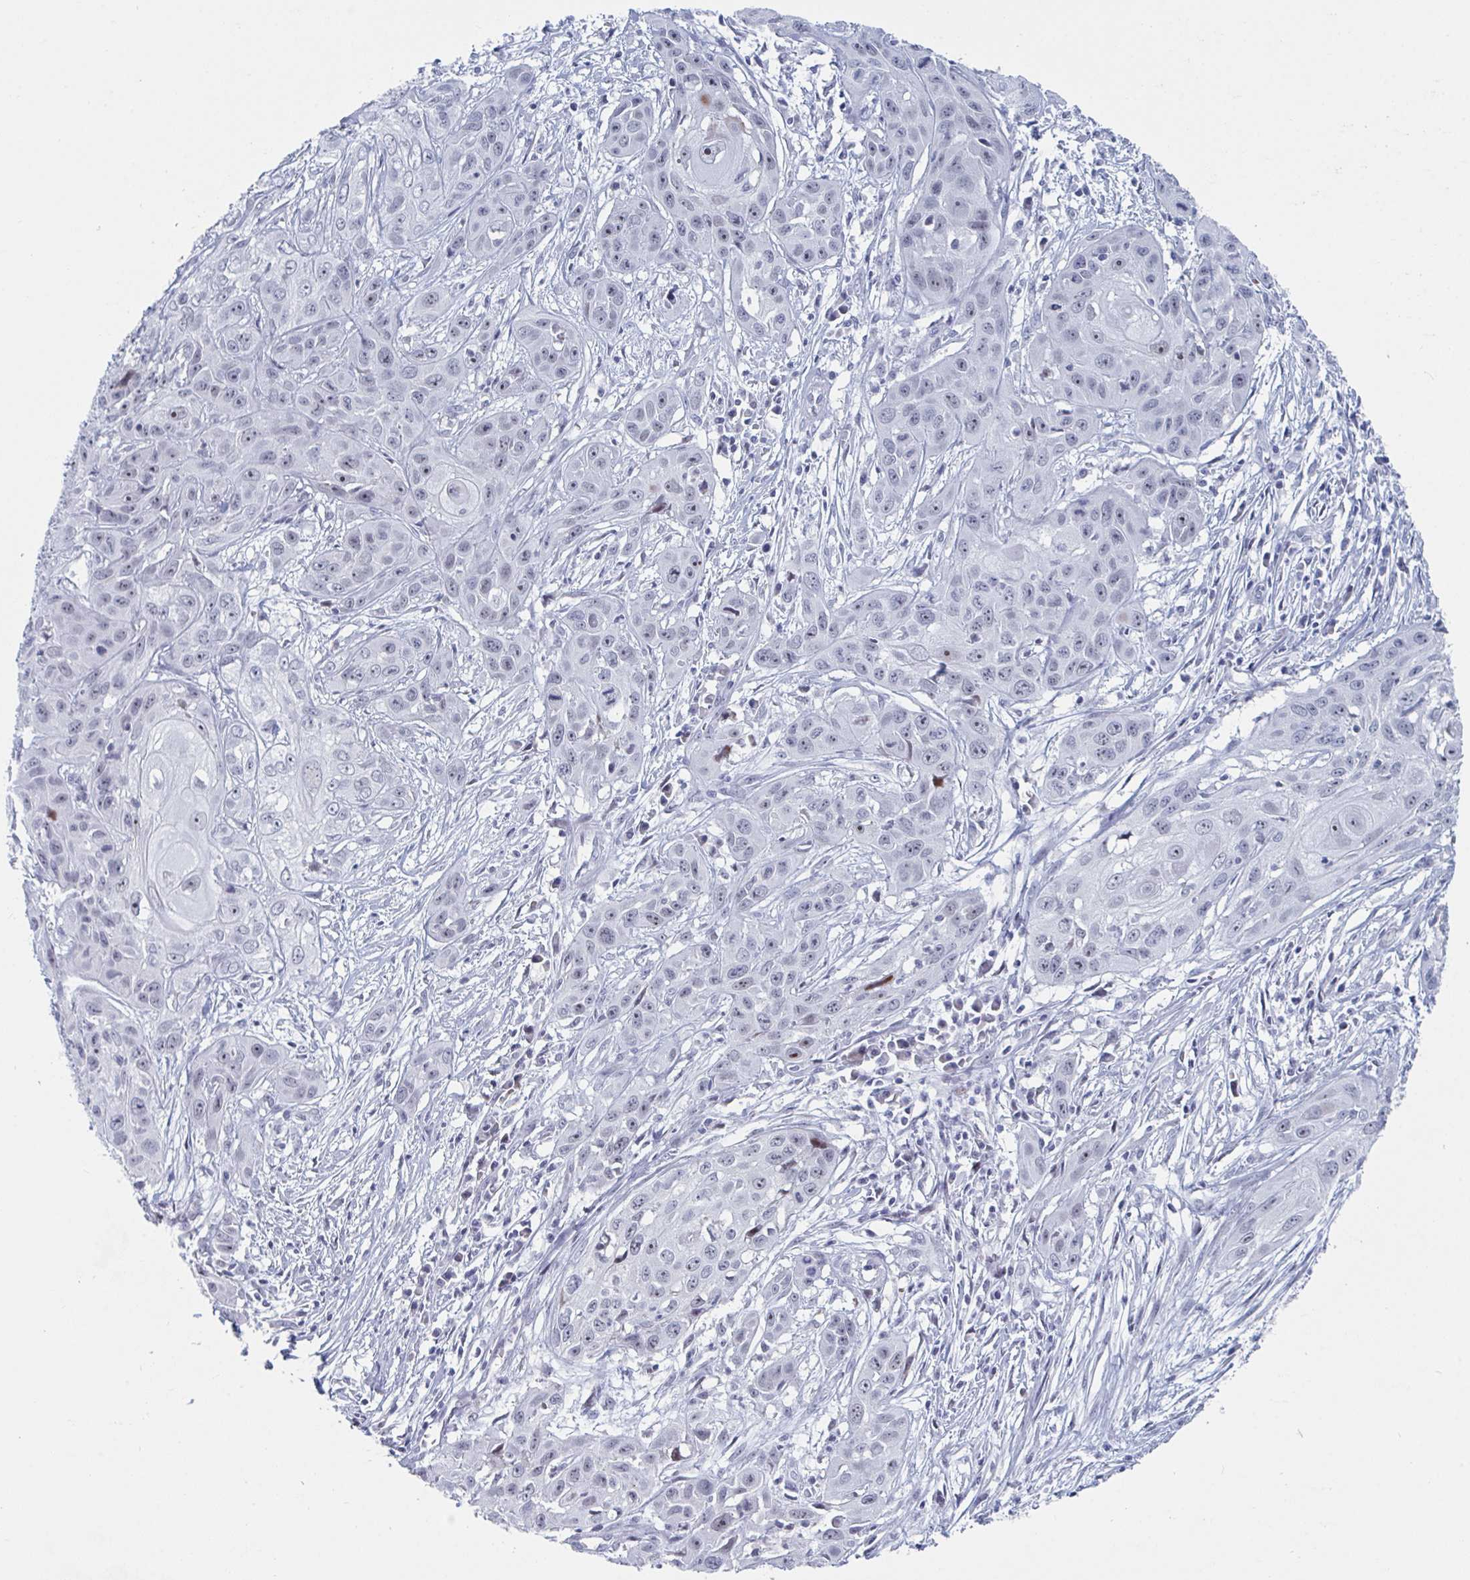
{"staining": {"intensity": "weak", "quantity": "25%-75%", "location": "nuclear"}, "tissue": "skin cancer", "cell_type": "Tumor cells", "image_type": "cancer", "snomed": [{"axis": "morphology", "description": "Squamous cell carcinoma, NOS"}, {"axis": "topography", "description": "Skin"}, {"axis": "topography", "description": "Vulva"}], "caption": "This micrograph exhibits immunohistochemistry (IHC) staining of skin cancer (squamous cell carcinoma), with low weak nuclear positivity in approximately 25%-75% of tumor cells.", "gene": "NR1H2", "patient": {"sex": "female", "age": 83}}